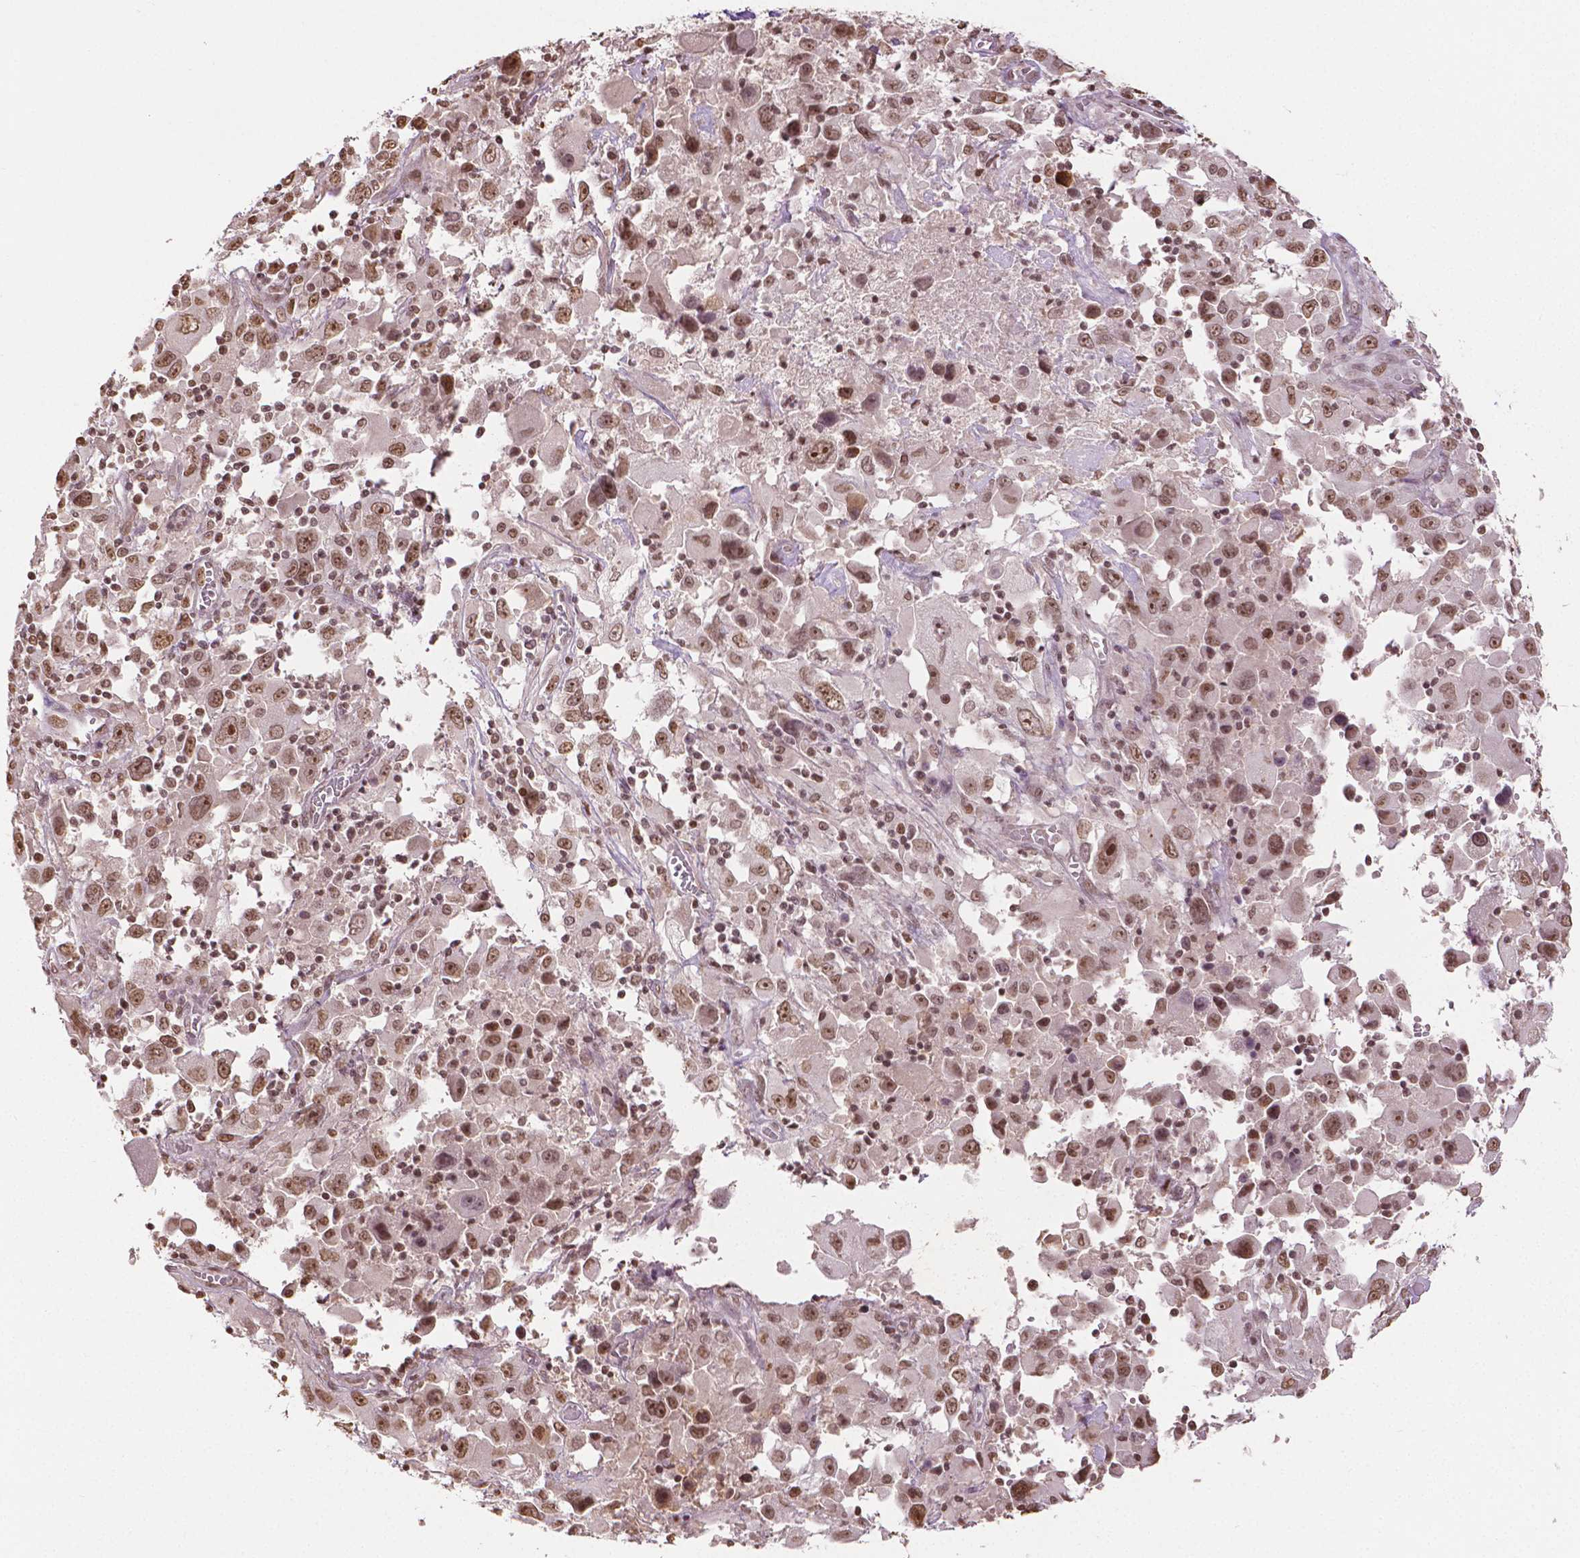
{"staining": {"intensity": "moderate", "quantity": ">75%", "location": "nuclear"}, "tissue": "melanoma", "cell_type": "Tumor cells", "image_type": "cancer", "snomed": [{"axis": "morphology", "description": "Malignant melanoma, Metastatic site"}, {"axis": "topography", "description": "Soft tissue"}], "caption": "IHC image of human malignant melanoma (metastatic site) stained for a protein (brown), which reveals medium levels of moderate nuclear staining in about >75% of tumor cells.", "gene": "DEK", "patient": {"sex": "male", "age": 50}}